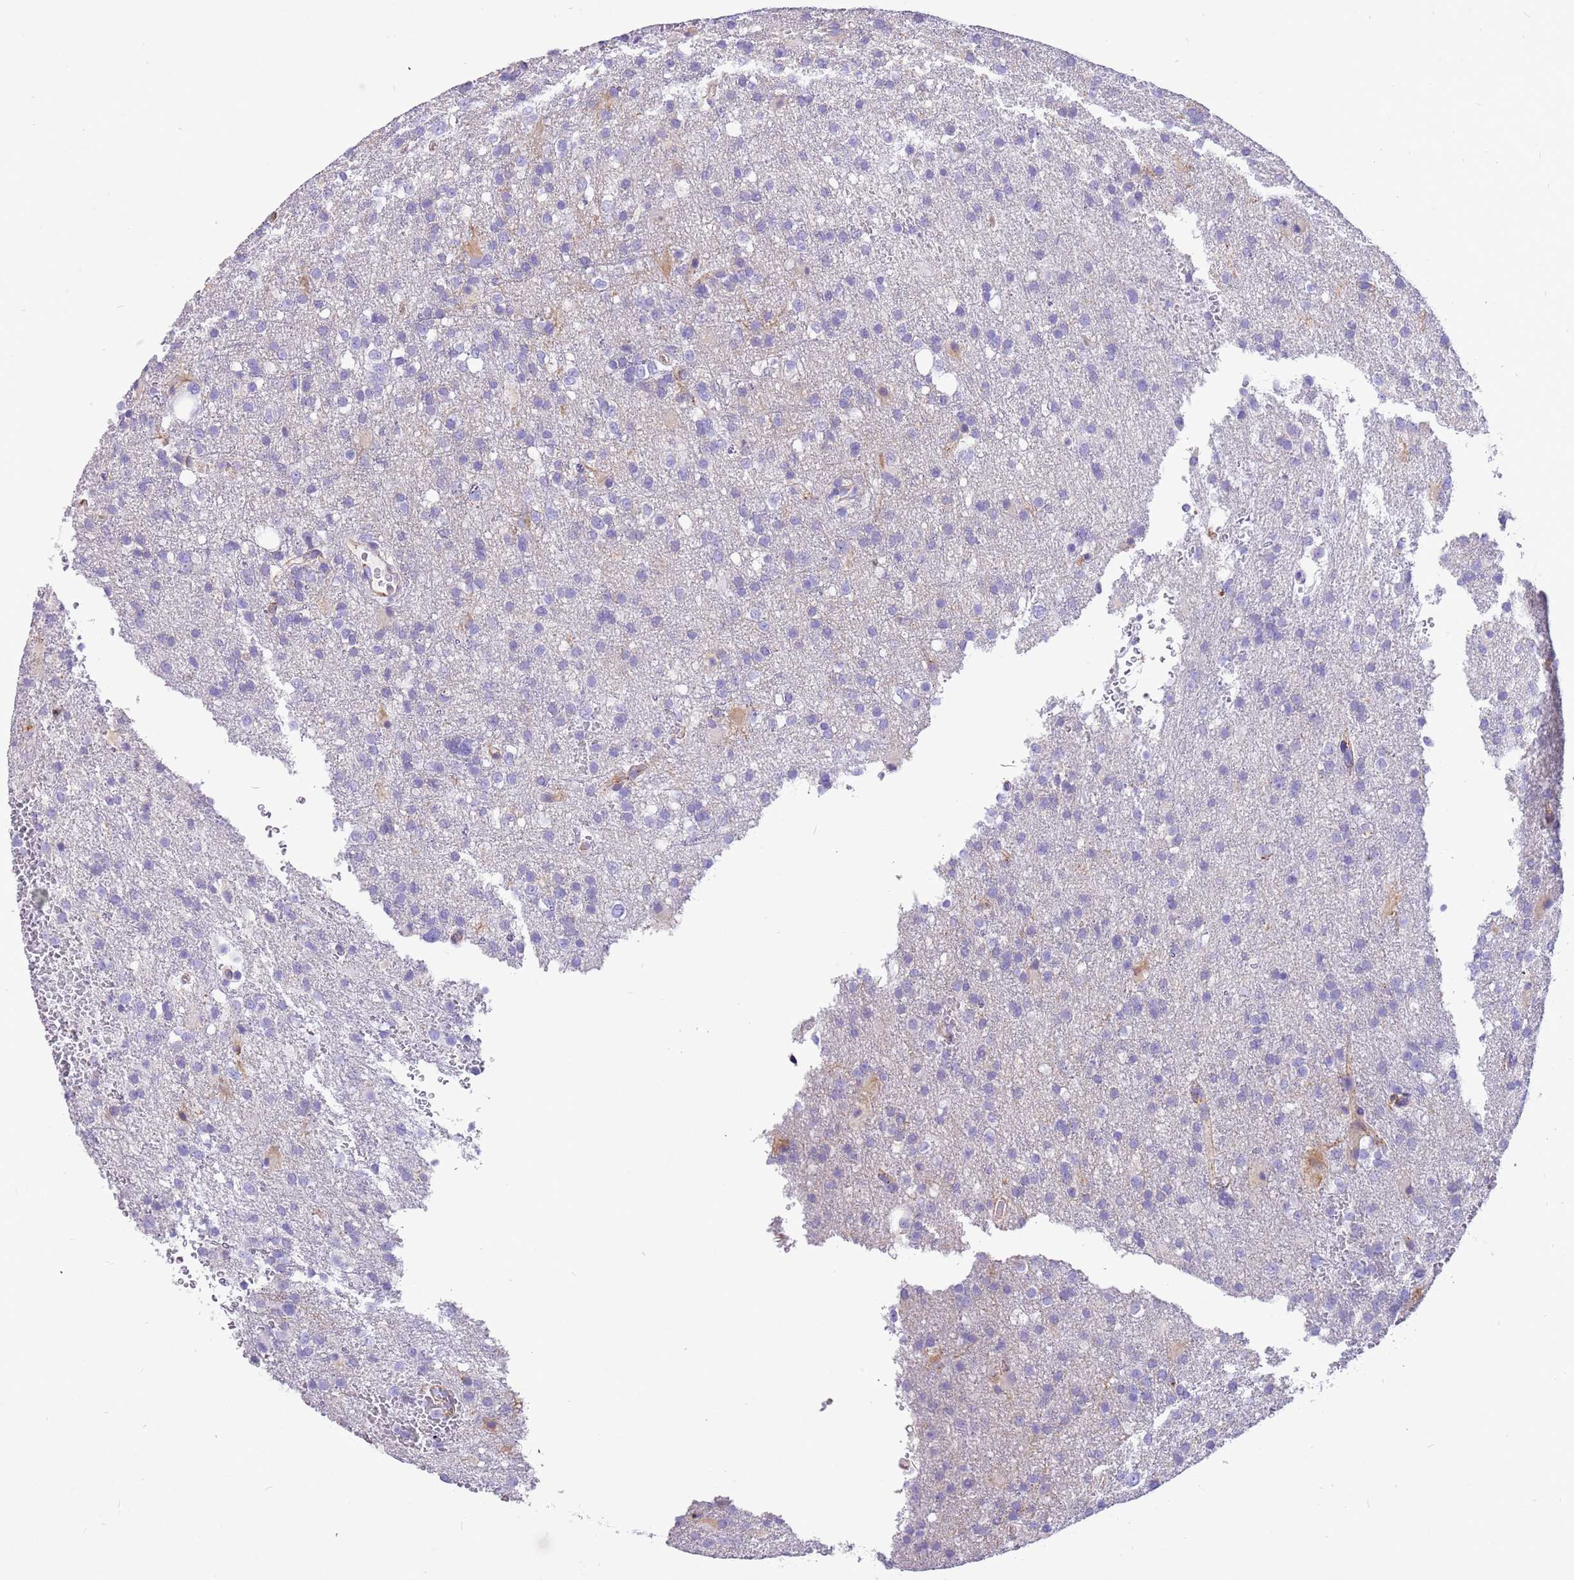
{"staining": {"intensity": "negative", "quantity": "none", "location": "none"}, "tissue": "glioma", "cell_type": "Tumor cells", "image_type": "cancer", "snomed": [{"axis": "morphology", "description": "Glioma, malignant, High grade"}, {"axis": "topography", "description": "Brain"}], "caption": "IHC histopathology image of neoplastic tissue: glioma stained with DAB reveals no significant protein expression in tumor cells.", "gene": "KBTBD3", "patient": {"sex": "female", "age": 74}}